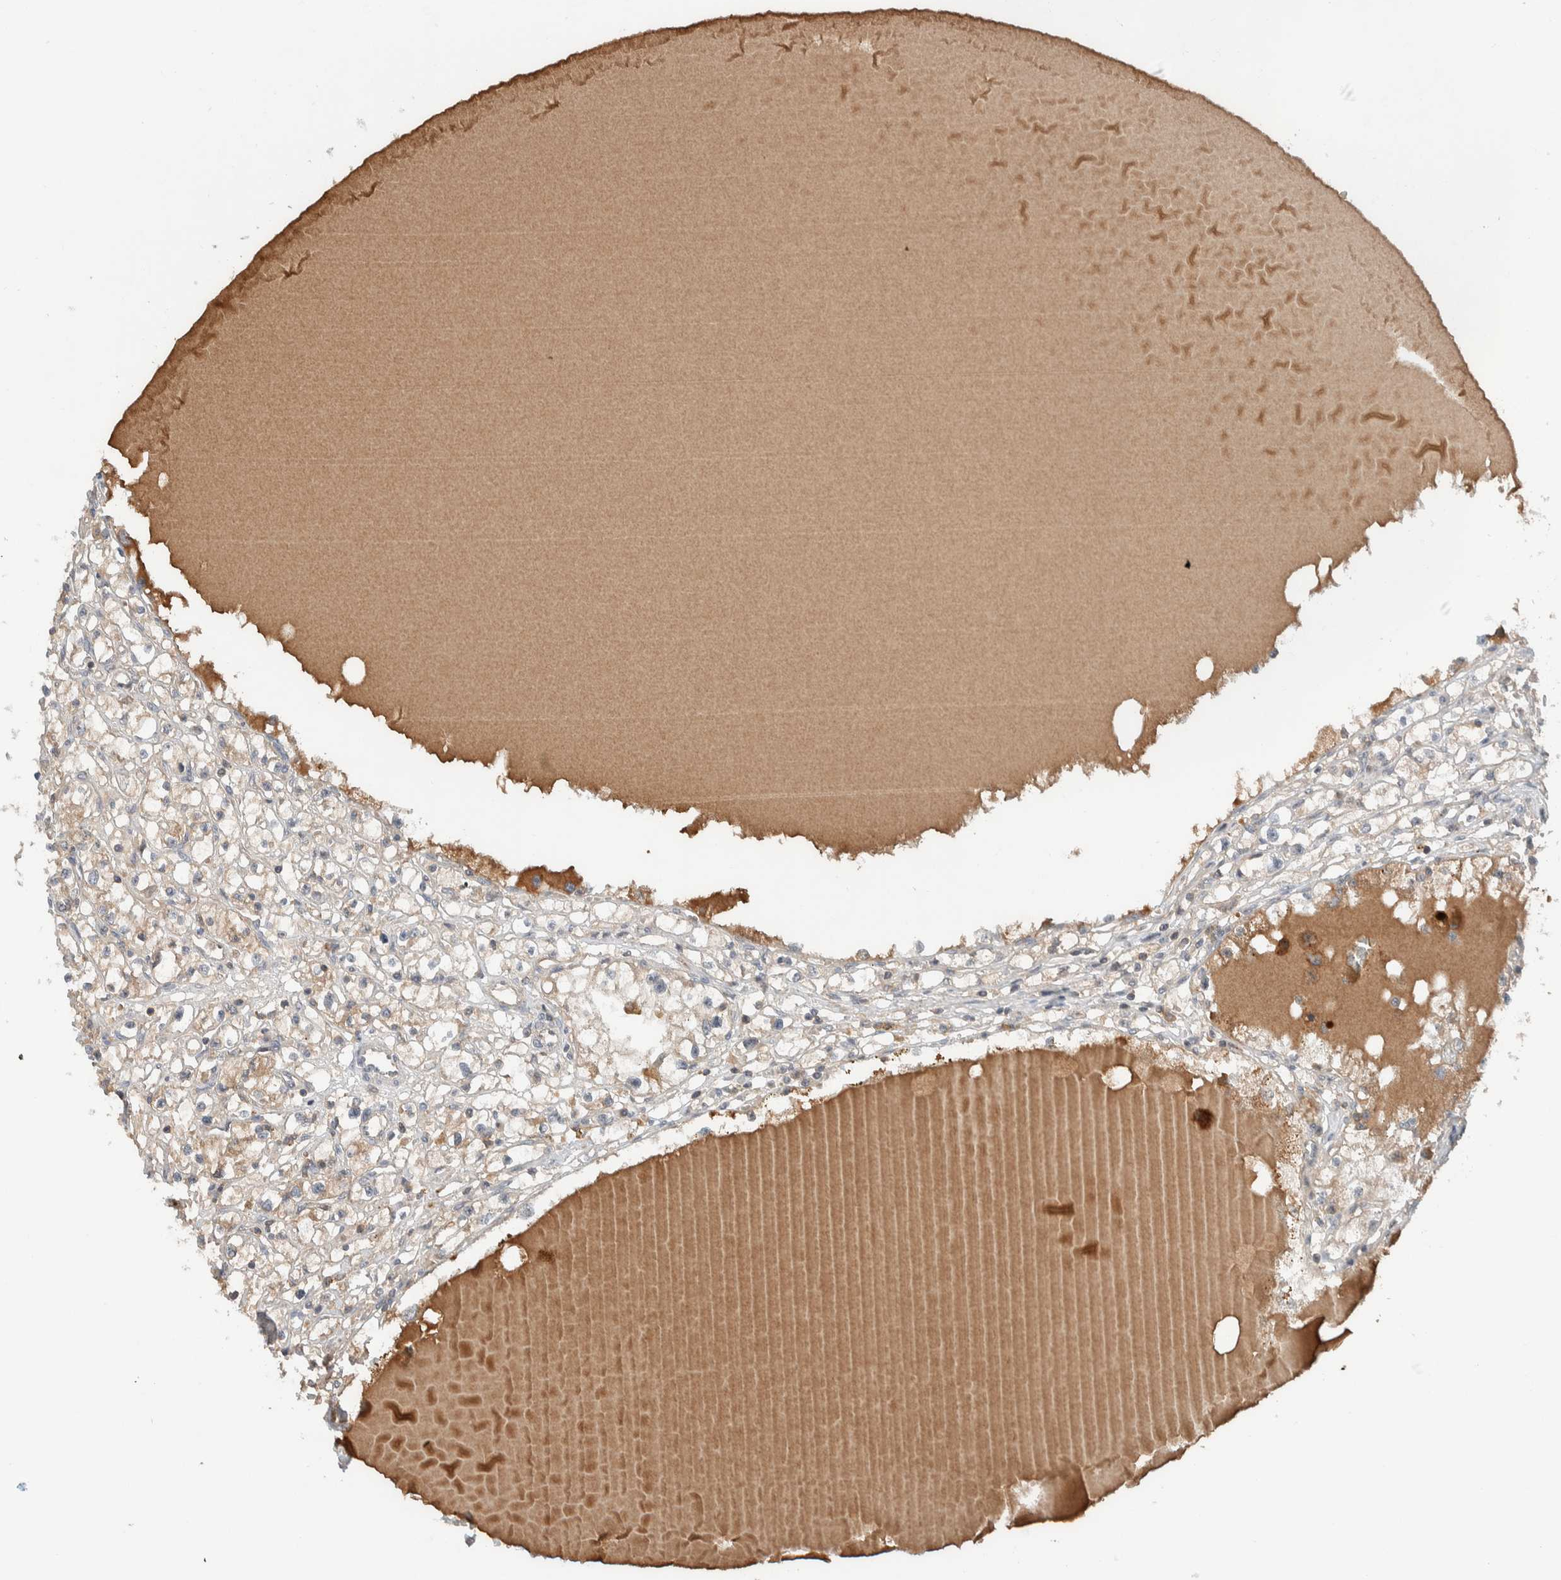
{"staining": {"intensity": "weak", "quantity": "<25%", "location": "cytoplasmic/membranous"}, "tissue": "renal cancer", "cell_type": "Tumor cells", "image_type": "cancer", "snomed": [{"axis": "morphology", "description": "Adenocarcinoma, NOS"}, {"axis": "topography", "description": "Kidney"}], "caption": "Immunohistochemical staining of human renal cancer exhibits no significant expression in tumor cells. (DAB (3,3'-diaminobenzidine) IHC with hematoxylin counter stain).", "gene": "ARMC7", "patient": {"sex": "male", "age": 56}}